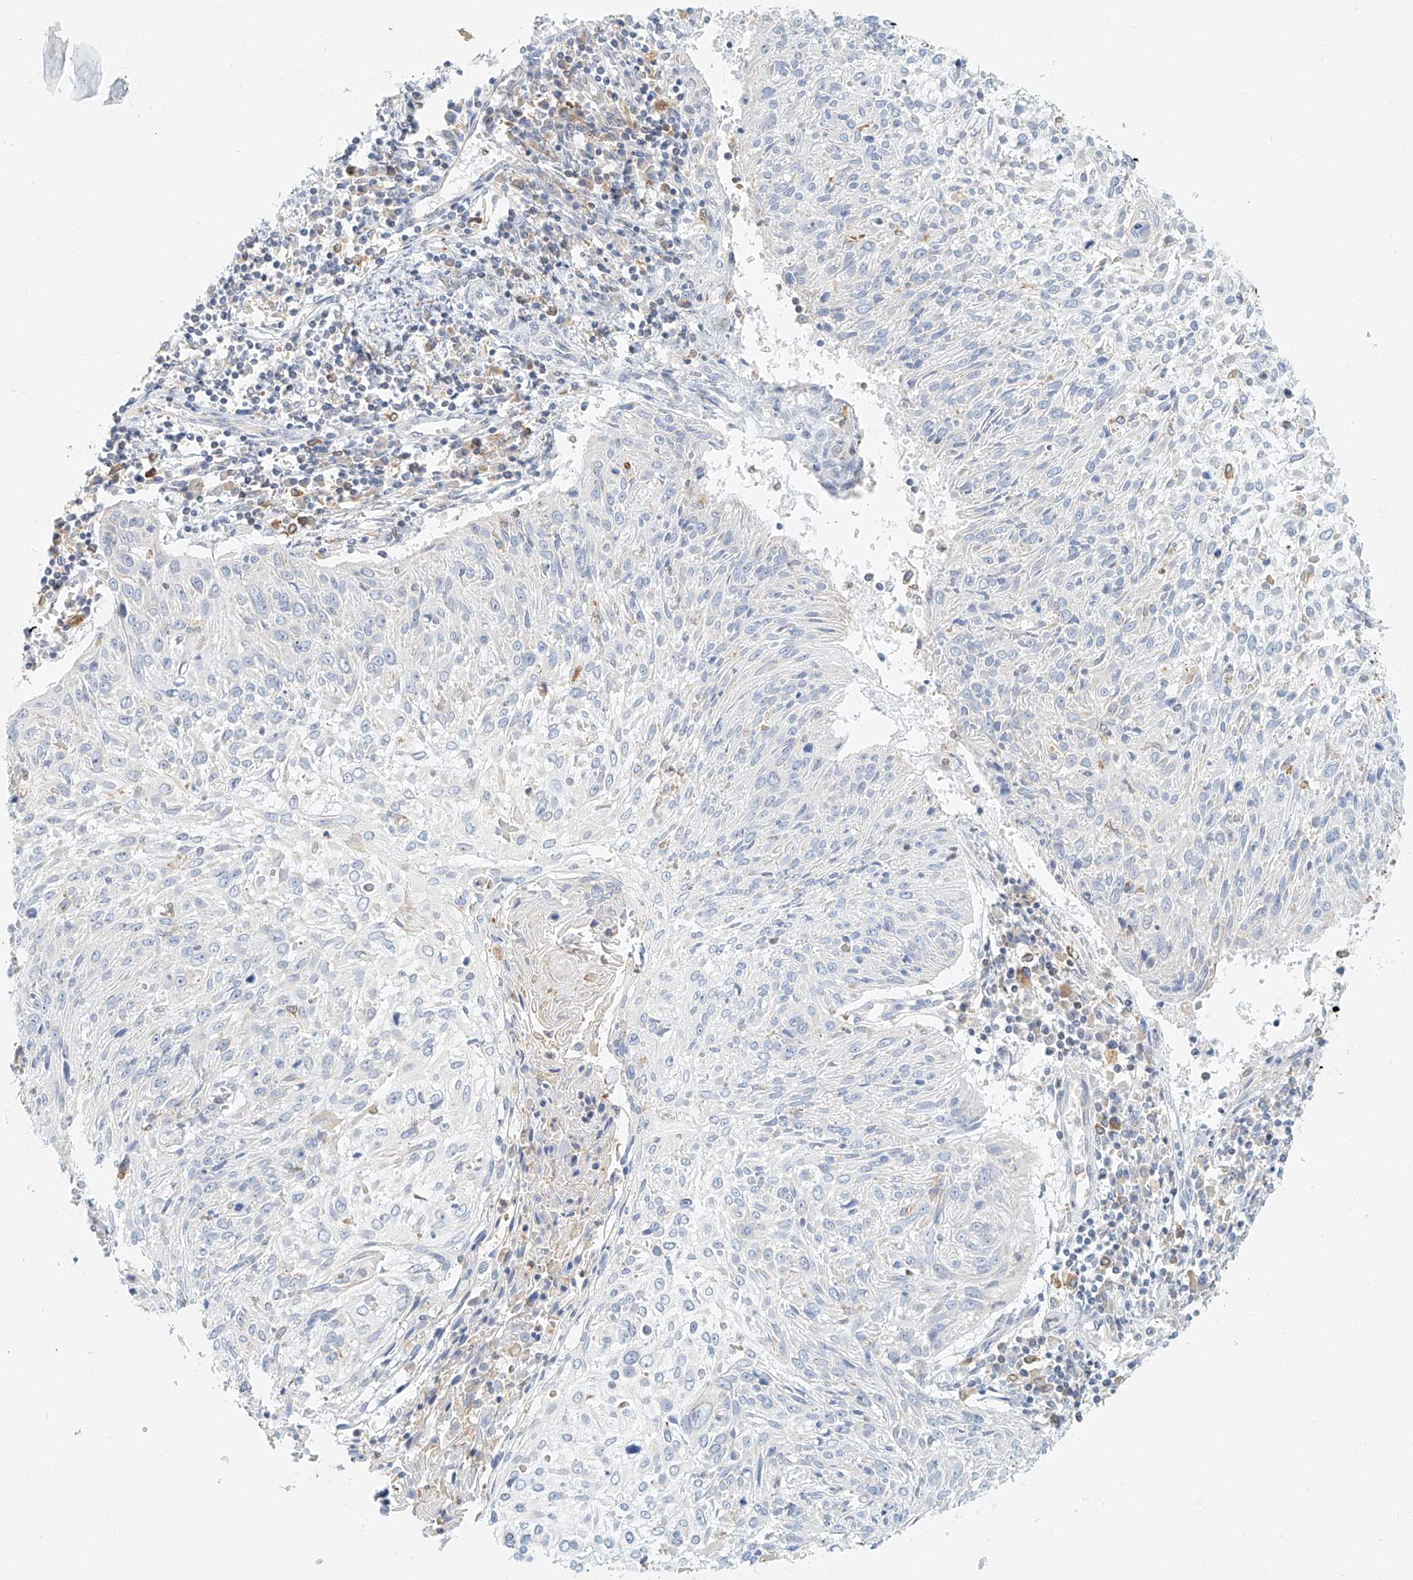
{"staining": {"intensity": "negative", "quantity": "none", "location": "none"}, "tissue": "cervical cancer", "cell_type": "Tumor cells", "image_type": "cancer", "snomed": [{"axis": "morphology", "description": "Squamous cell carcinoma, NOS"}, {"axis": "topography", "description": "Cervix"}], "caption": "IHC photomicrograph of neoplastic tissue: human cervical cancer (squamous cell carcinoma) stained with DAB reveals no significant protein staining in tumor cells.", "gene": "DHRS7", "patient": {"sex": "female", "age": 51}}